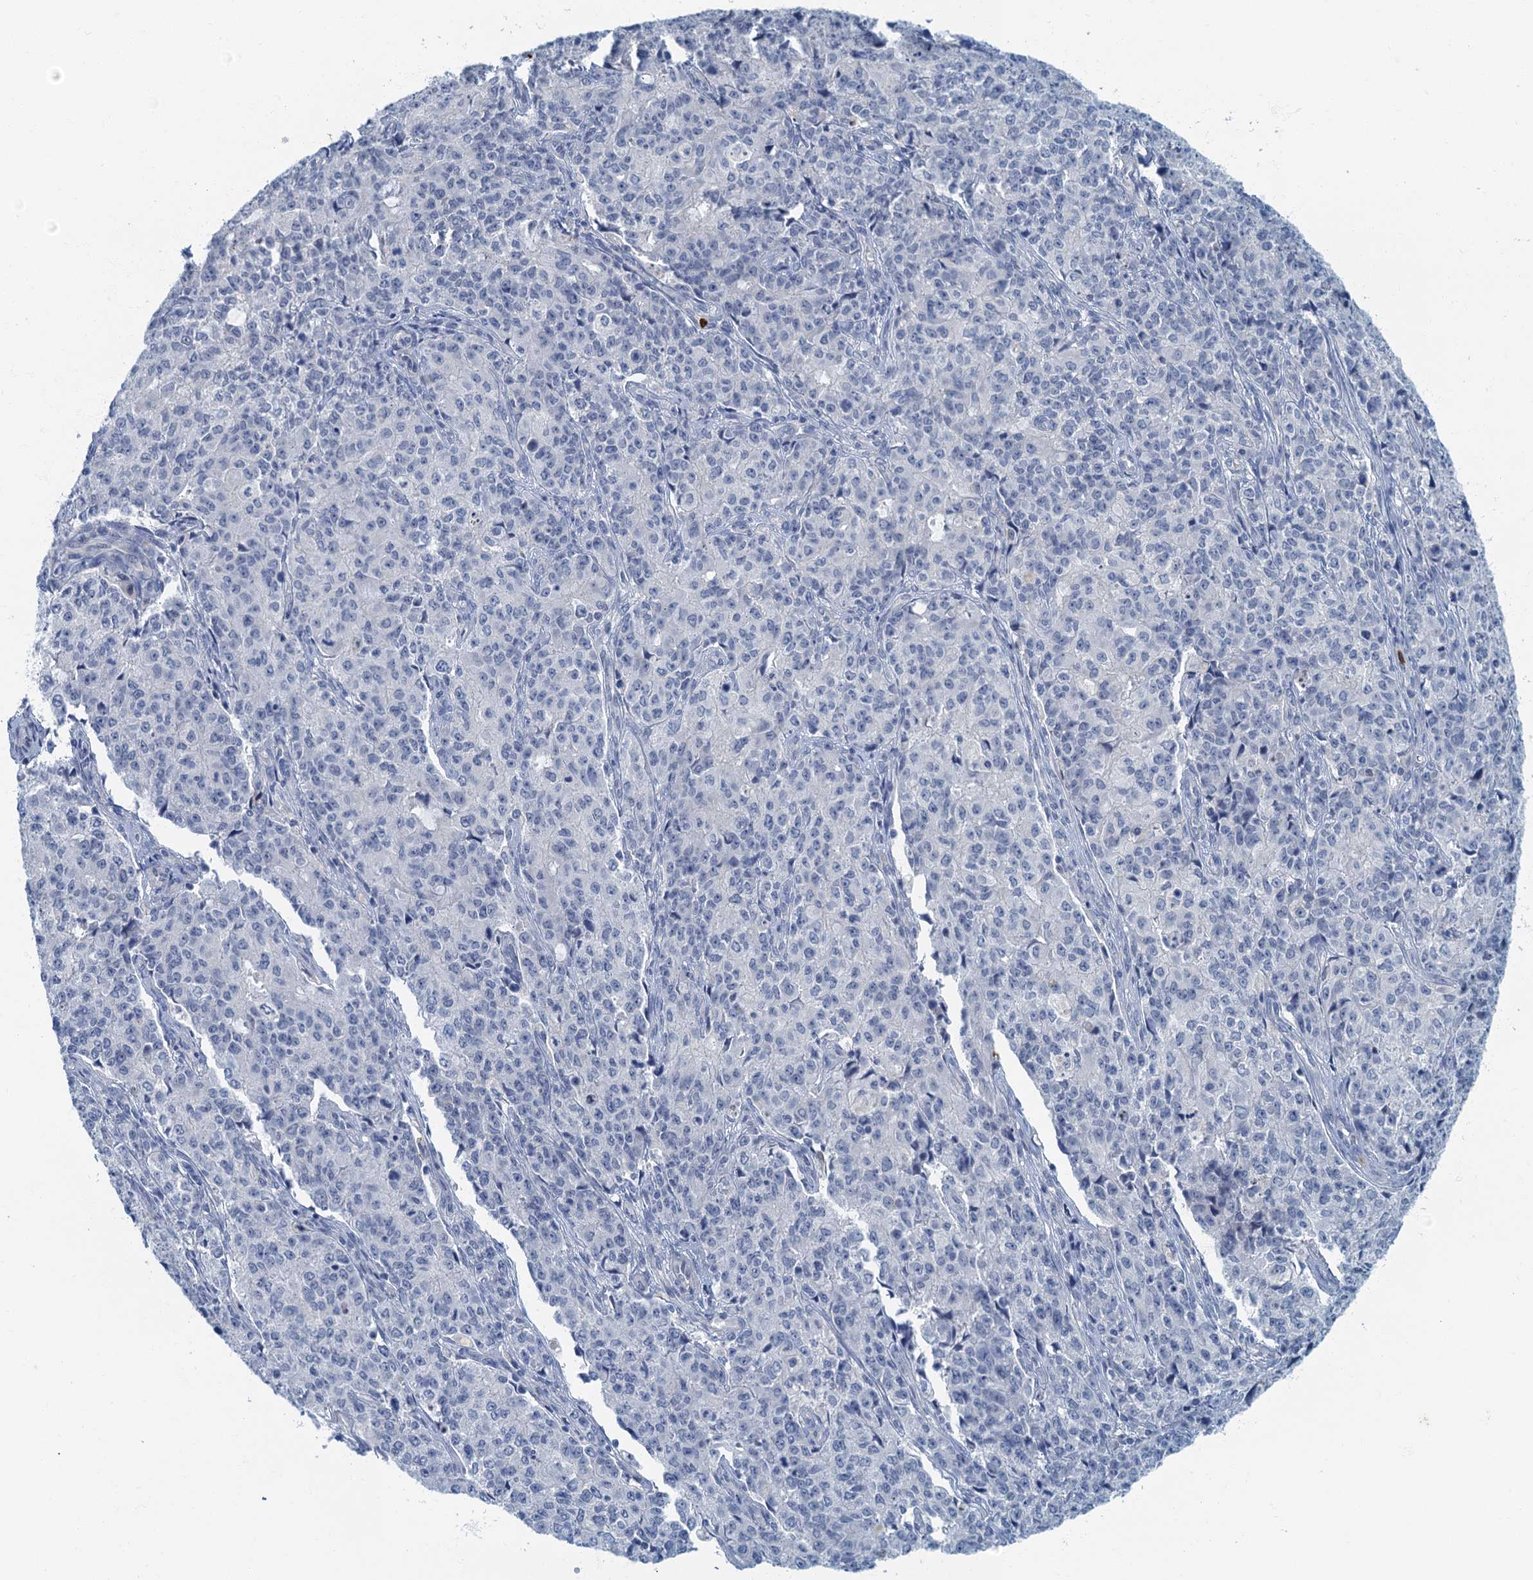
{"staining": {"intensity": "negative", "quantity": "none", "location": "none"}, "tissue": "endometrial cancer", "cell_type": "Tumor cells", "image_type": "cancer", "snomed": [{"axis": "morphology", "description": "Adenocarcinoma, NOS"}, {"axis": "topography", "description": "Endometrium"}], "caption": "Adenocarcinoma (endometrial) stained for a protein using IHC shows no staining tumor cells.", "gene": "ANKDD1A", "patient": {"sex": "female", "age": 50}}